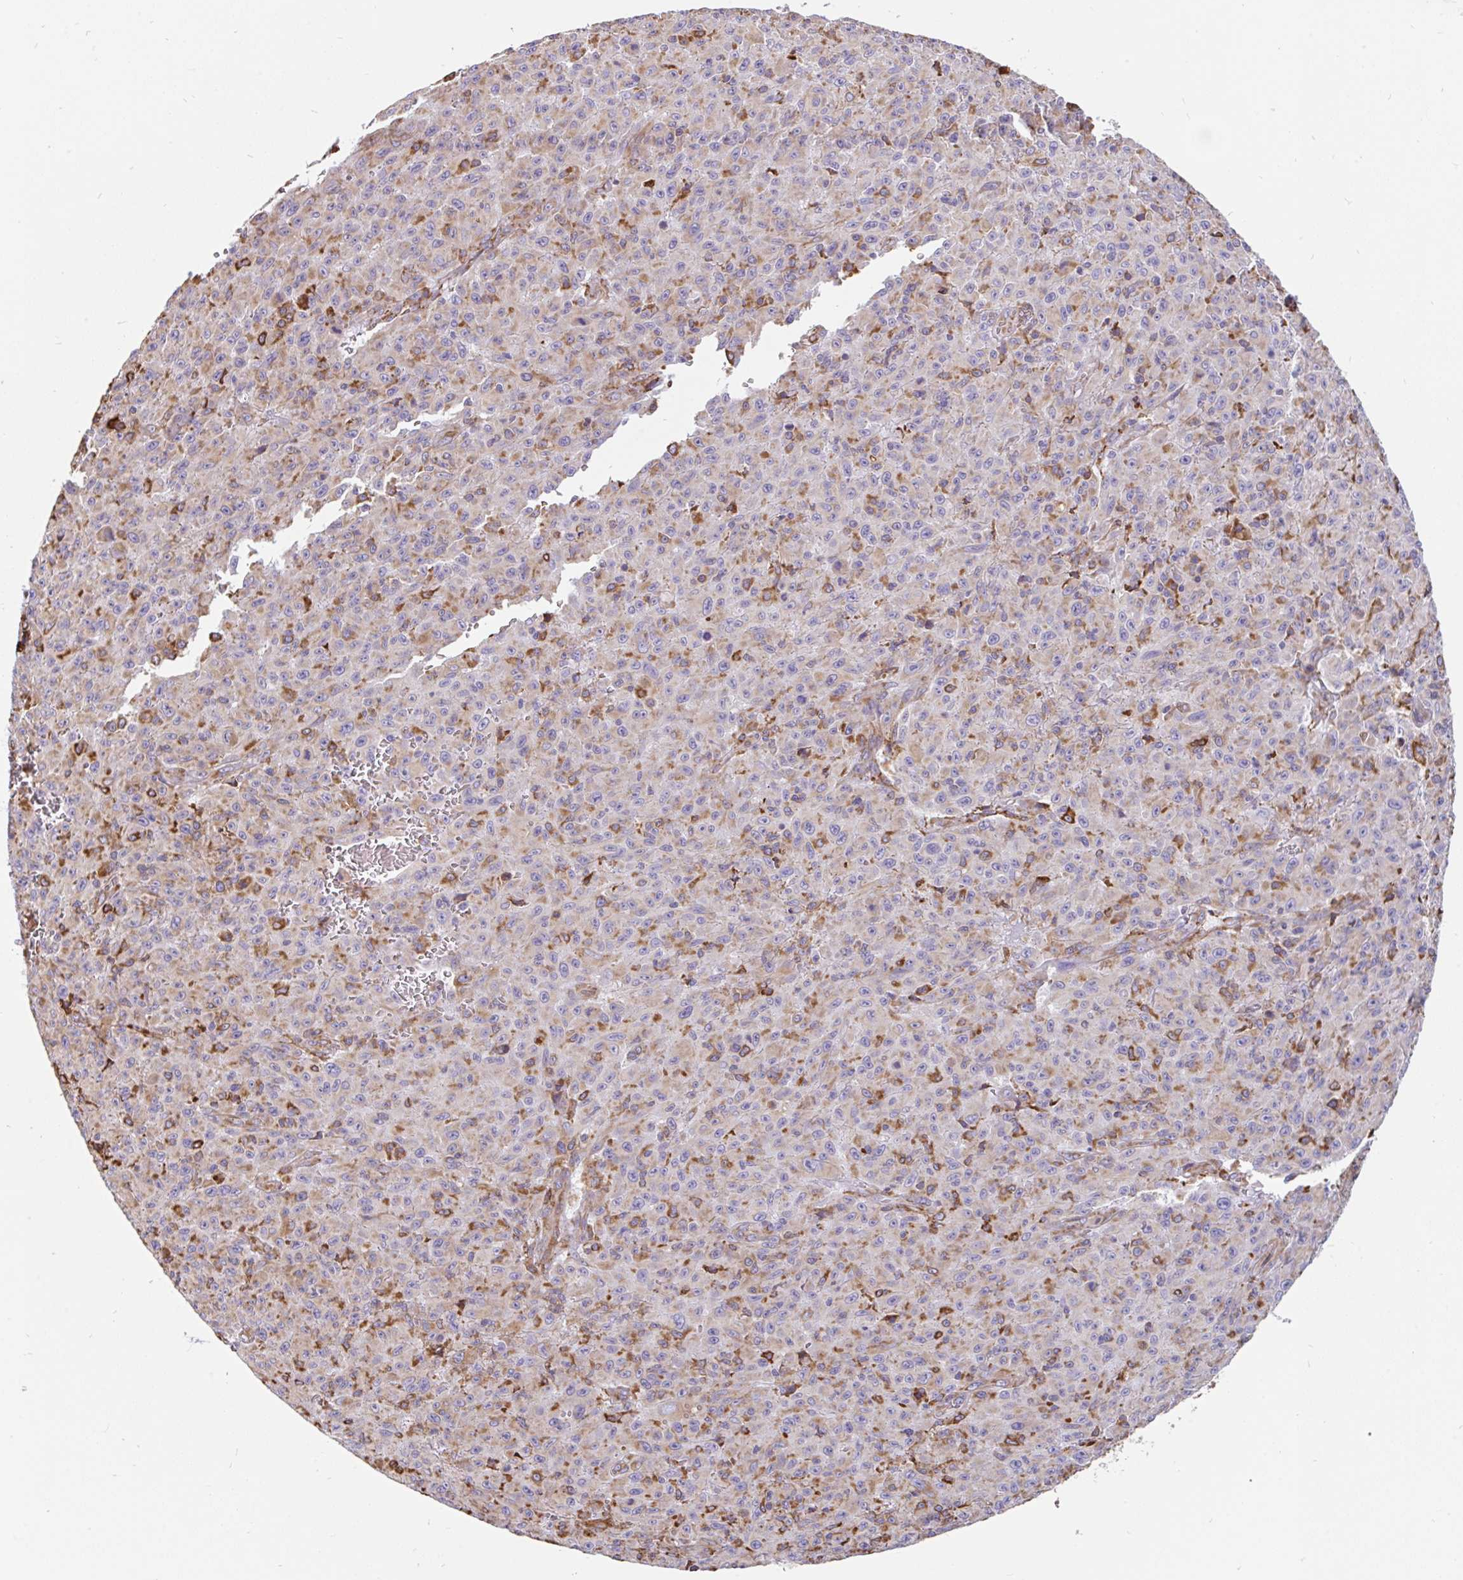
{"staining": {"intensity": "negative", "quantity": "none", "location": "none"}, "tissue": "melanoma", "cell_type": "Tumor cells", "image_type": "cancer", "snomed": [{"axis": "morphology", "description": "Malignant melanoma, NOS"}, {"axis": "topography", "description": "Skin"}], "caption": "Immunohistochemistry photomicrograph of human malignant melanoma stained for a protein (brown), which reveals no expression in tumor cells. (DAB immunohistochemistry (IHC) visualized using brightfield microscopy, high magnification).", "gene": "EML5", "patient": {"sex": "male", "age": 46}}